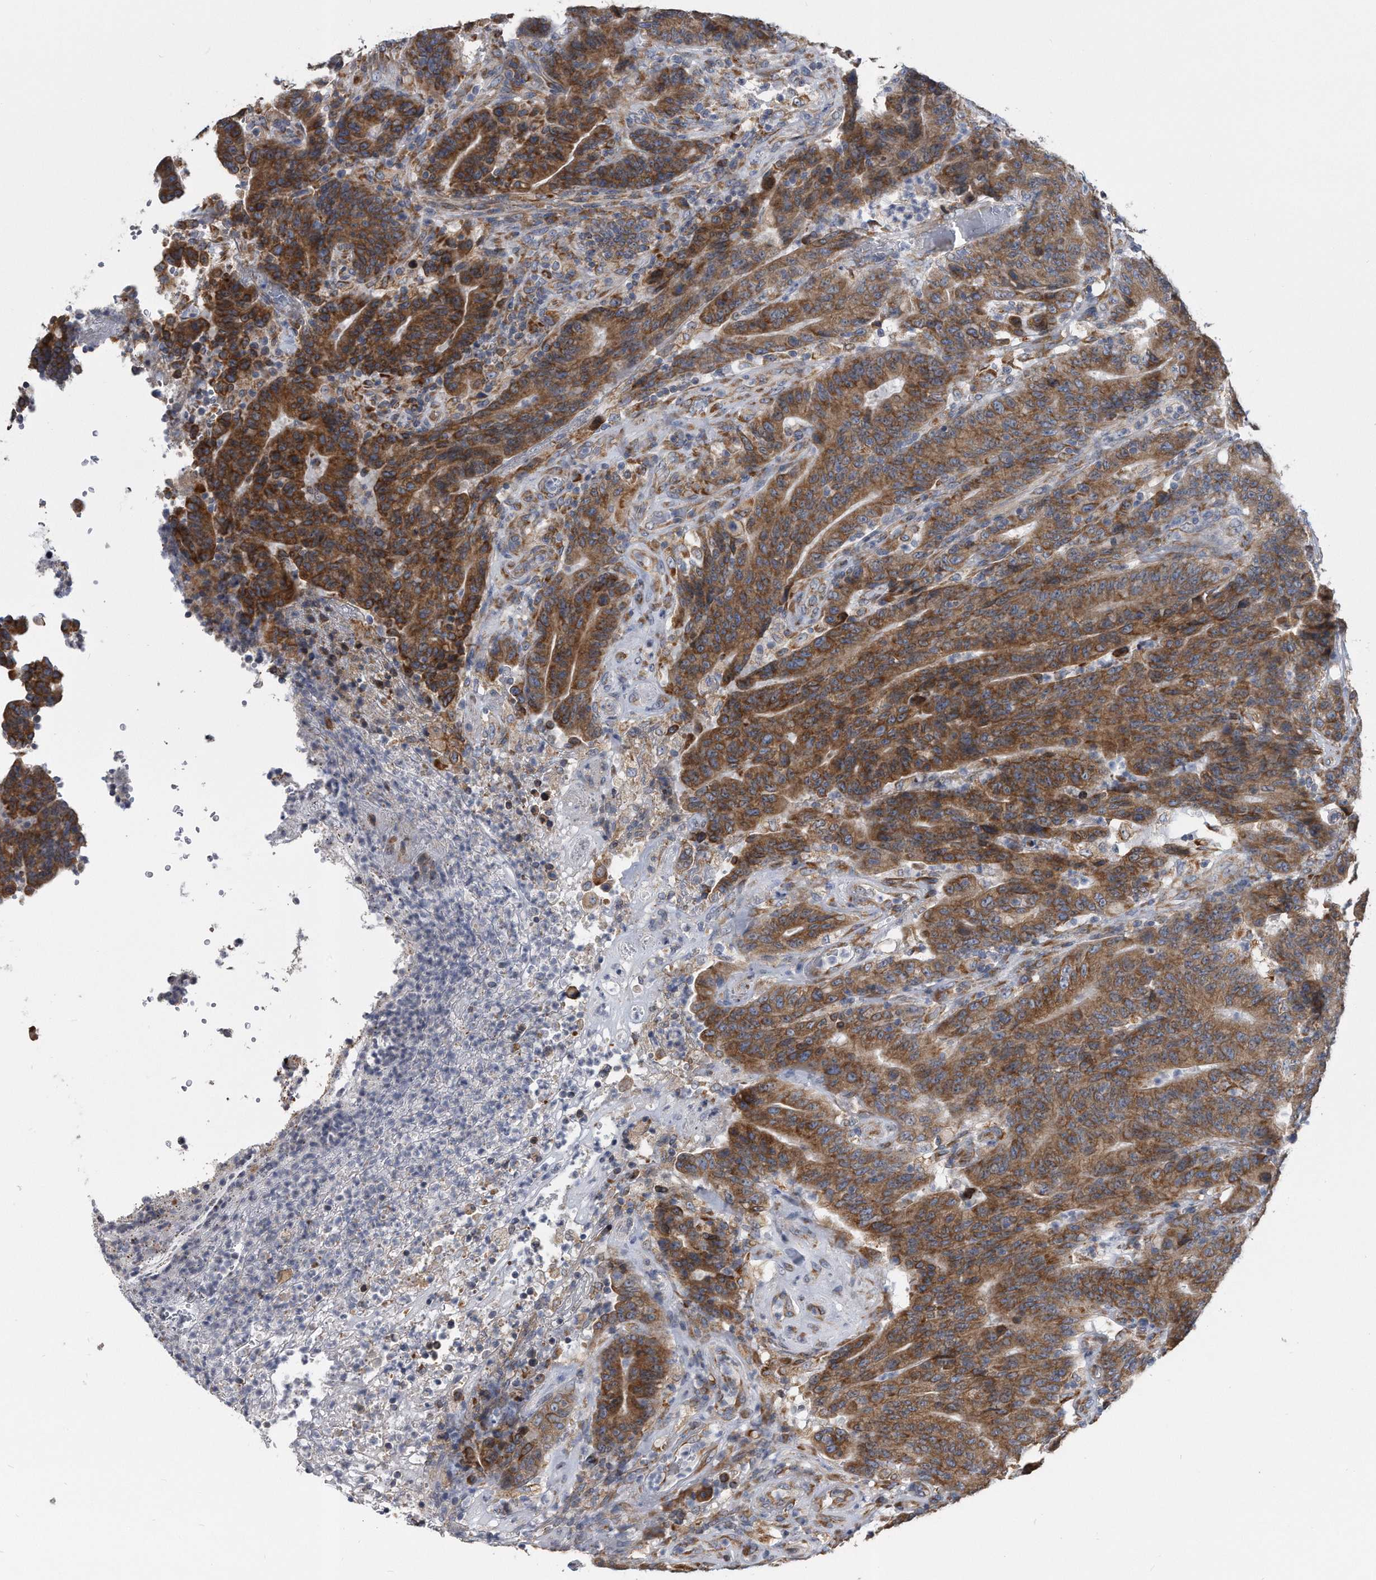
{"staining": {"intensity": "strong", "quantity": ">75%", "location": "cytoplasmic/membranous"}, "tissue": "colorectal cancer", "cell_type": "Tumor cells", "image_type": "cancer", "snomed": [{"axis": "morphology", "description": "Normal tissue, NOS"}, {"axis": "morphology", "description": "Adenocarcinoma, NOS"}, {"axis": "topography", "description": "Colon"}], "caption": "Protein expression by immunohistochemistry (IHC) displays strong cytoplasmic/membranous expression in approximately >75% of tumor cells in colorectal cancer. (DAB (3,3'-diaminobenzidine) IHC with brightfield microscopy, high magnification).", "gene": "CCDC47", "patient": {"sex": "female", "age": 75}}